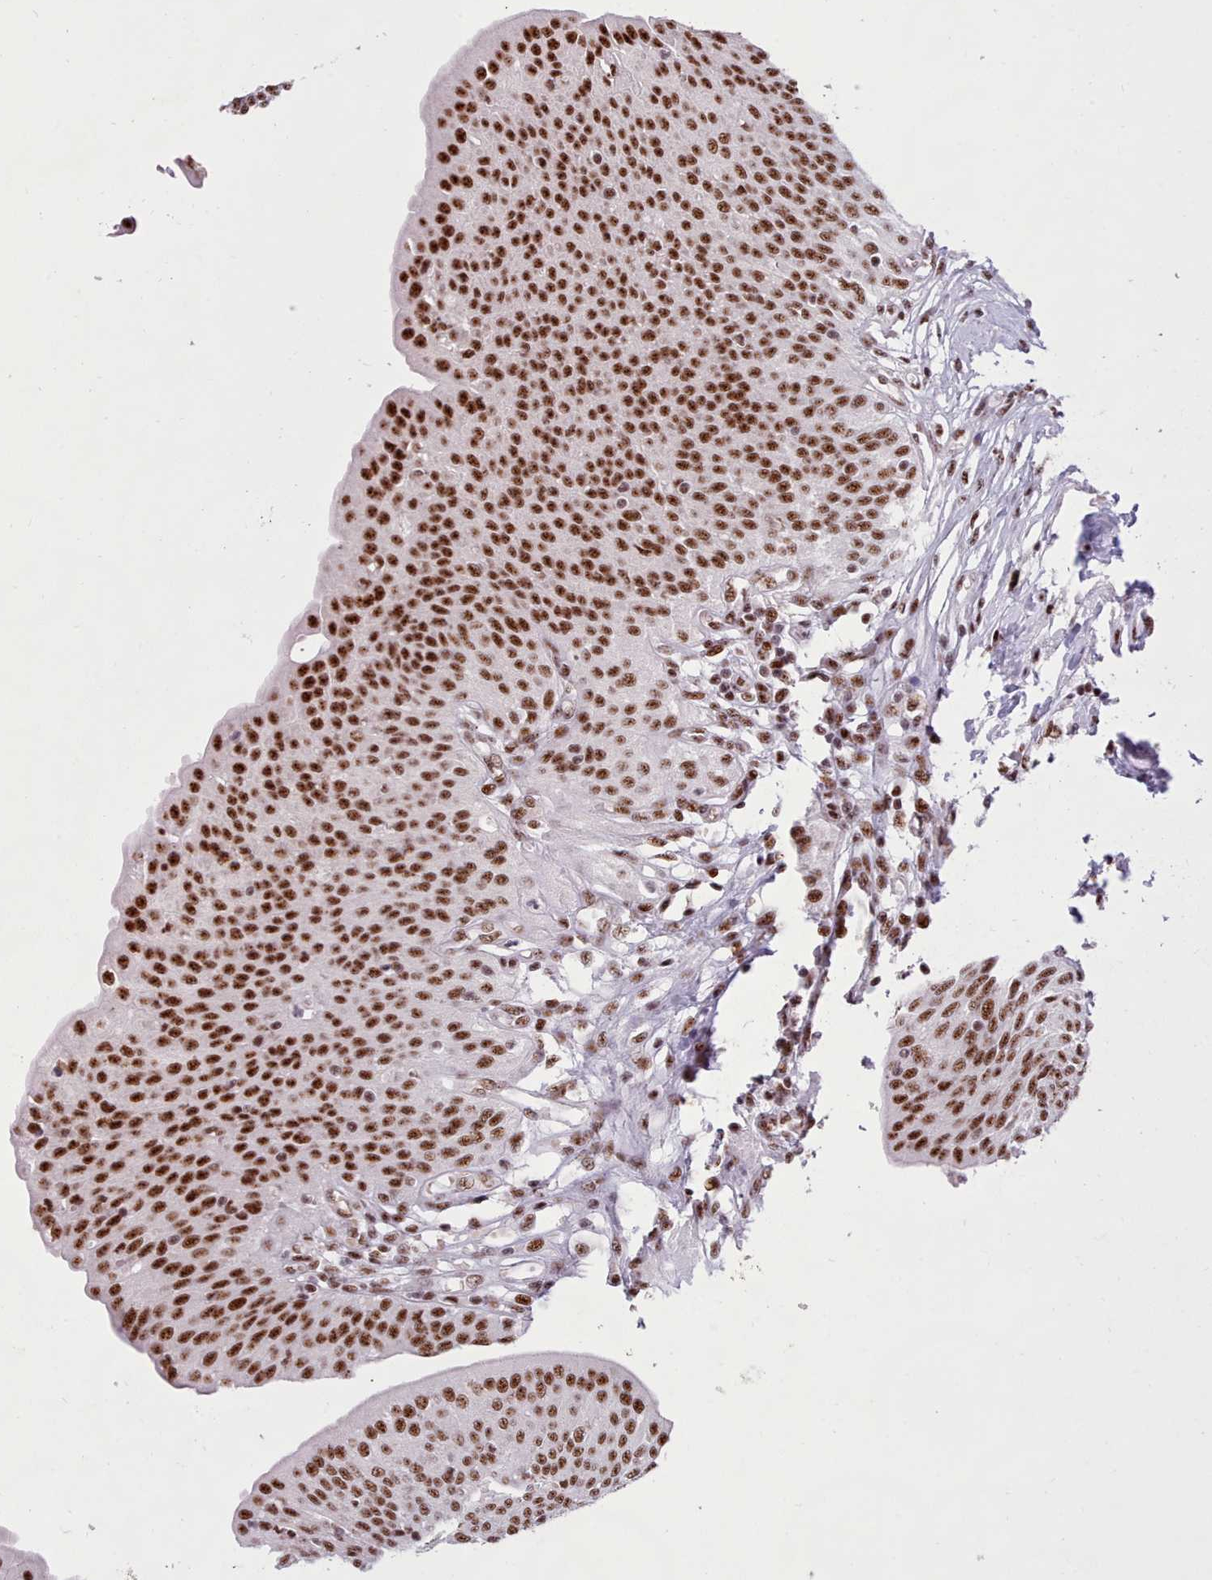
{"staining": {"intensity": "strong", "quantity": ">75%", "location": "nuclear"}, "tissue": "urothelial cancer", "cell_type": "Tumor cells", "image_type": "cancer", "snomed": [{"axis": "morphology", "description": "Urothelial carcinoma, High grade"}, {"axis": "topography", "description": "Urinary bladder"}], "caption": "This image reveals urothelial cancer stained with immunohistochemistry to label a protein in brown. The nuclear of tumor cells show strong positivity for the protein. Nuclei are counter-stained blue.", "gene": "TMEM35B", "patient": {"sex": "female", "age": 79}}